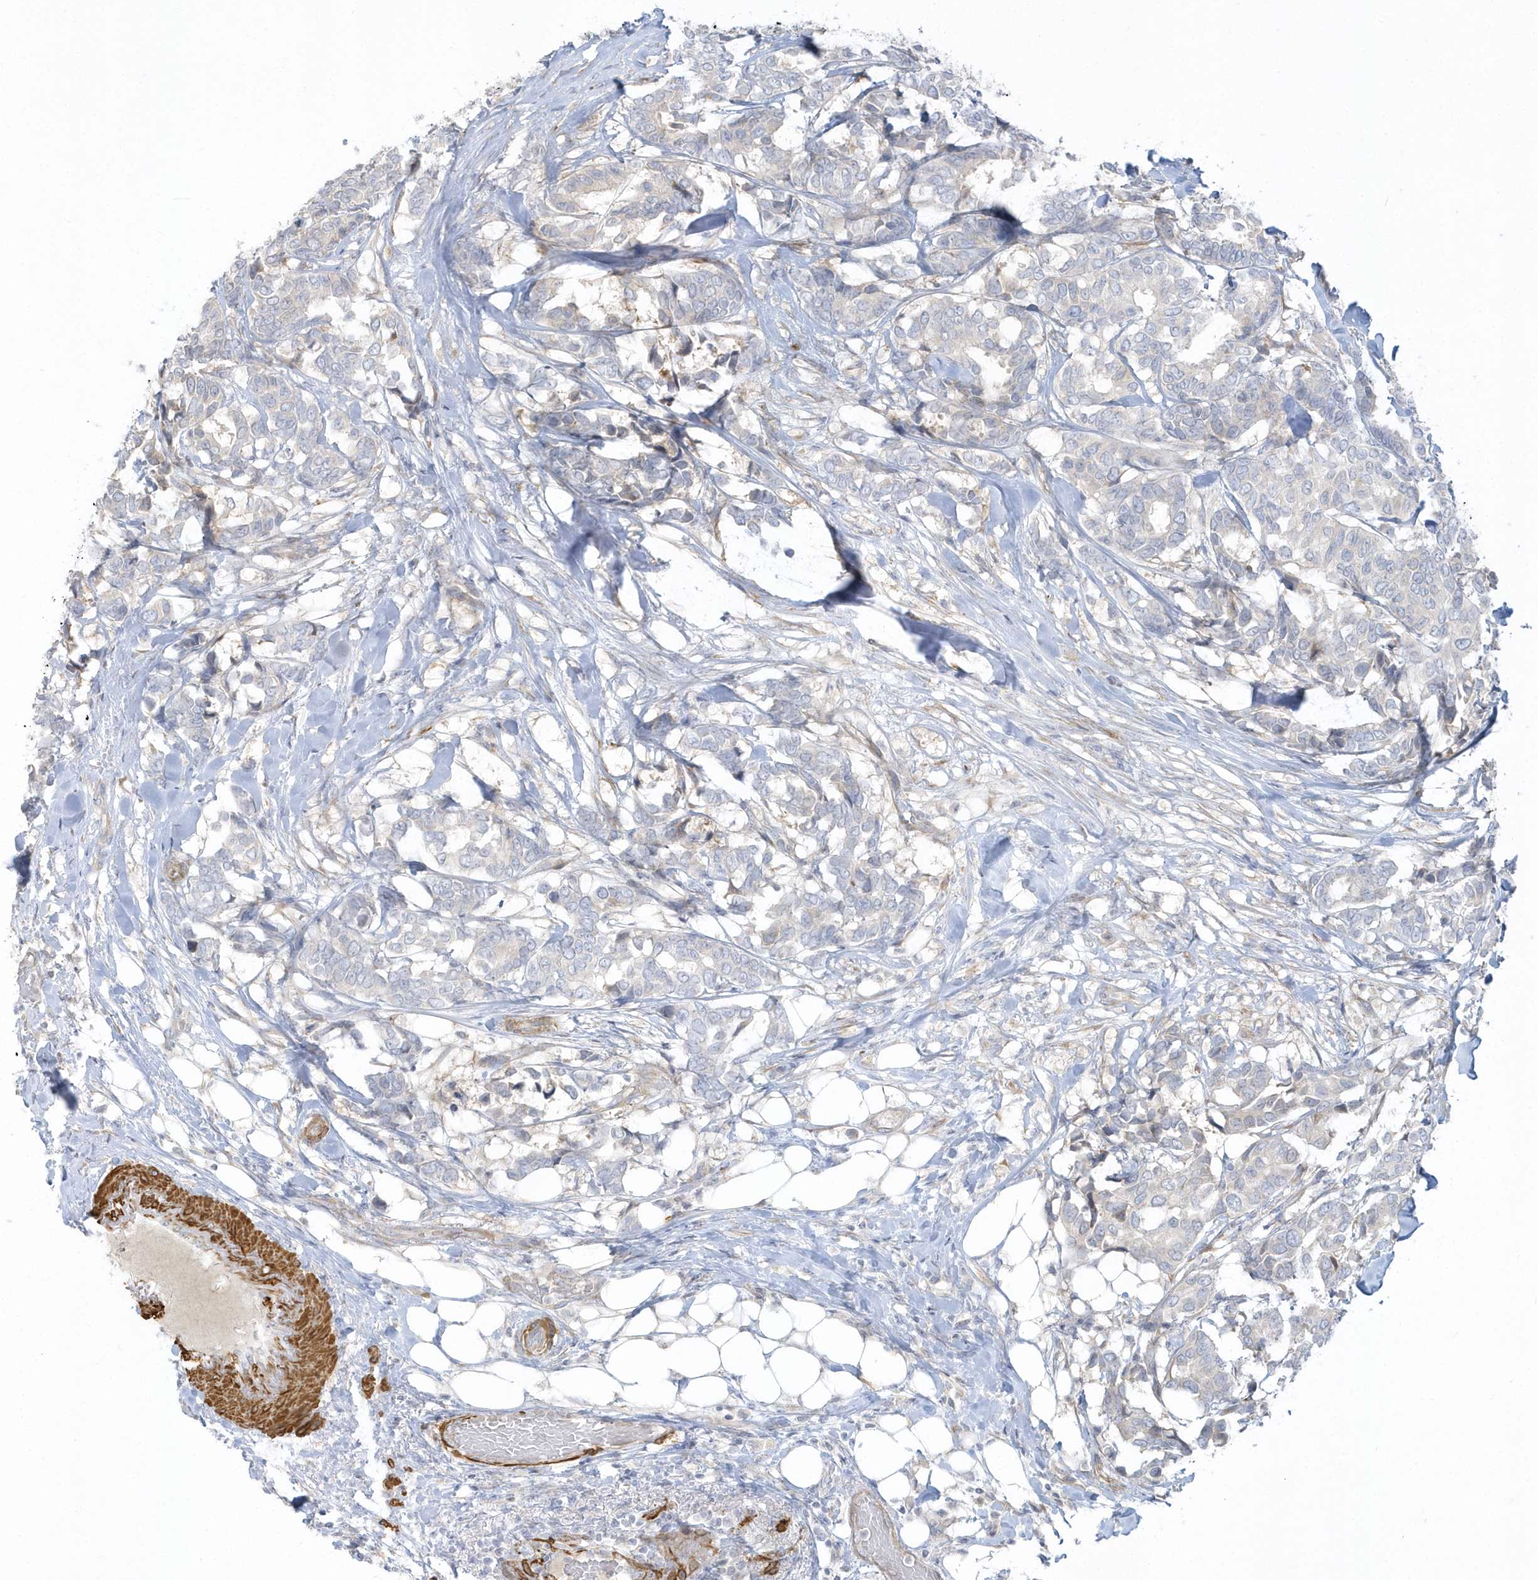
{"staining": {"intensity": "negative", "quantity": "none", "location": "none"}, "tissue": "breast cancer", "cell_type": "Tumor cells", "image_type": "cancer", "snomed": [{"axis": "morphology", "description": "Duct carcinoma"}, {"axis": "topography", "description": "Breast"}], "caption": "A photomicrograph of breast cancer (invasive ductal carcinoma) stained for a protein shows no brown staining in tumor cells. The staining is performed using DAB brown chromogen with nuclei counter-stained in using hematoxylin.", "gene": "THADA", "patient": {"sex": "female", "age": 87}}